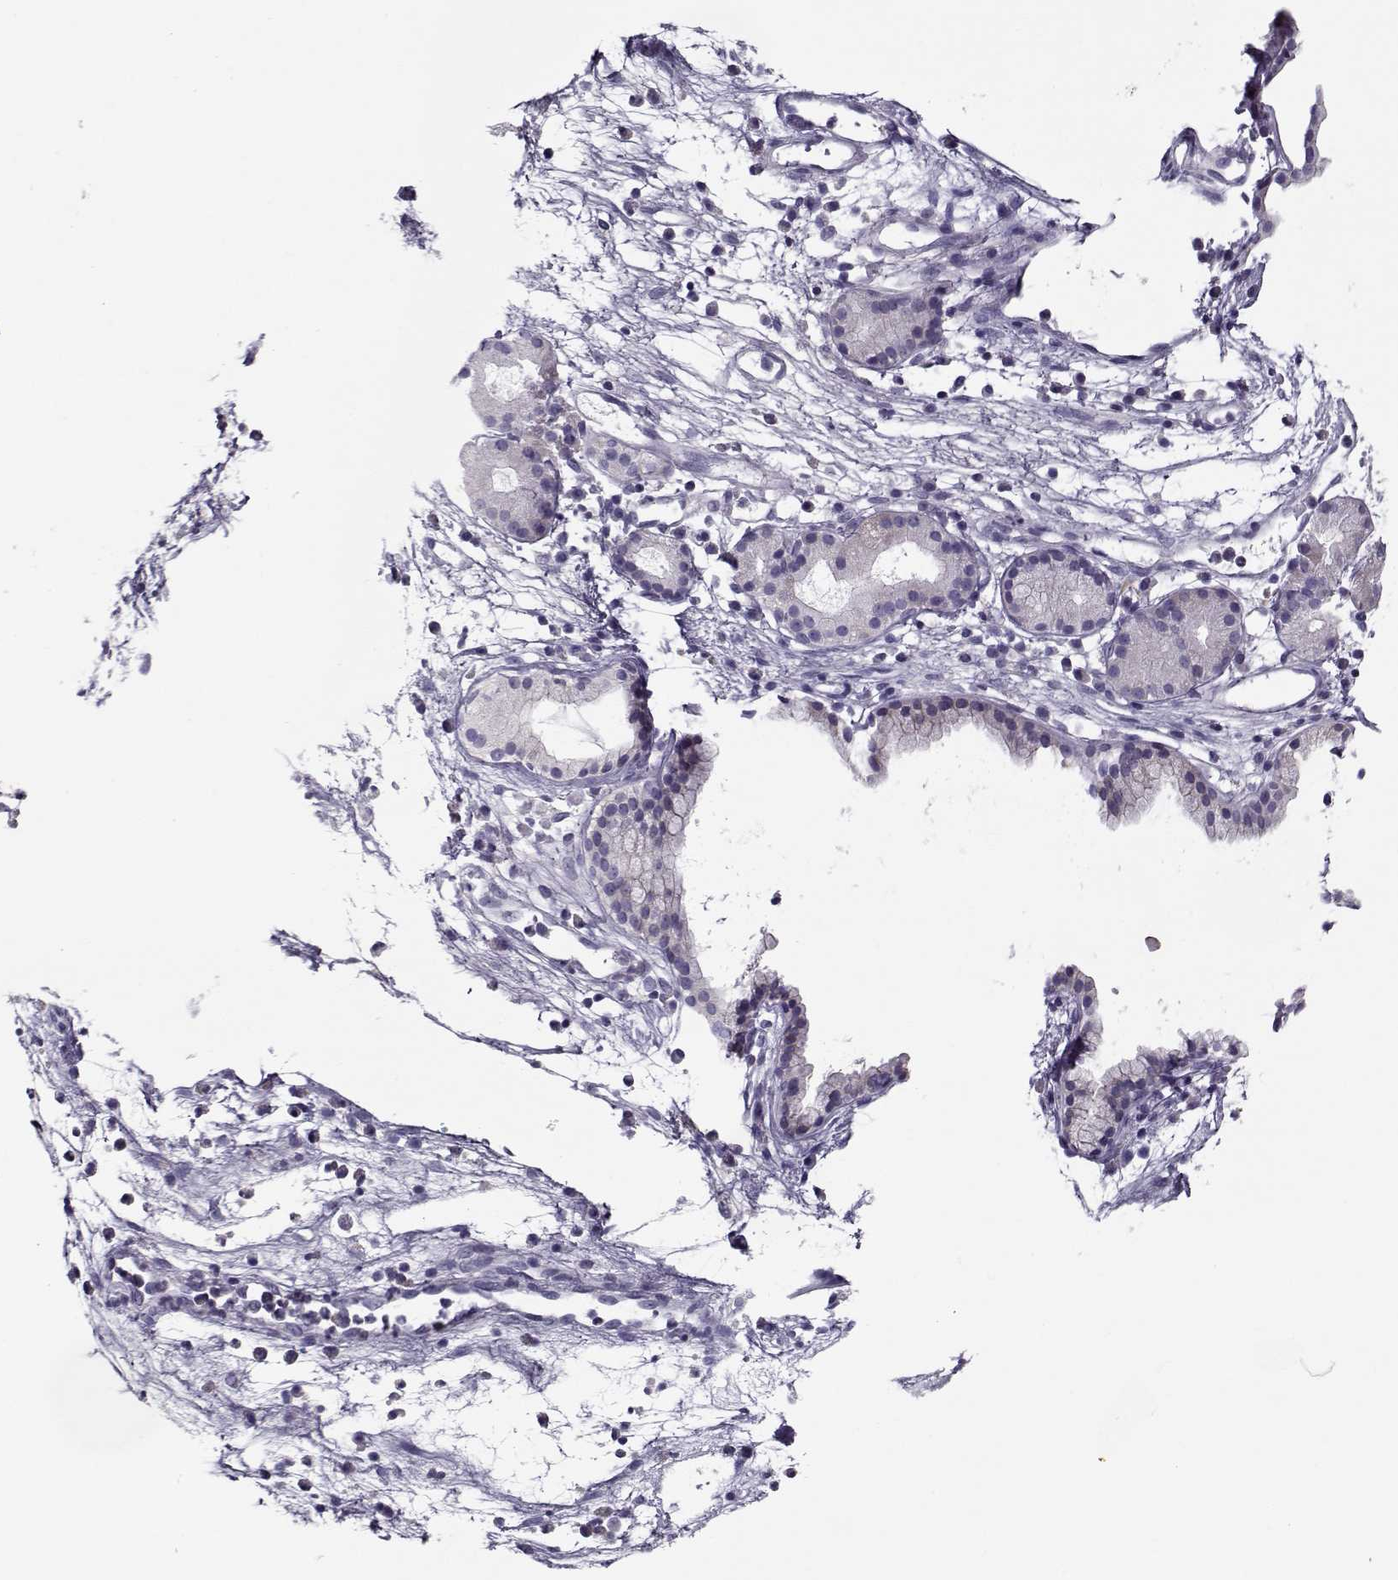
{"staining": {"intensity": "negative", "quantity": "none", "location": "none"}, "tissue": "nasopharynx", "cell_type": "Respiratory epithelial cells", "image_type": "normal", "snomed": [{"axis": "morphology", "description": "Normal tissue, NOS"}, {"axis": "topography", "description": "Nasopharynx"}], "caption": "Immunohistochemistry (IHC) photomicrograph of normal nasopharynx: nasopharynx stained with DAB (3,3'-diaminobenzidine) reveals no significant protein expression in respiratory epithelial cells.", "gene": "PP2D1", "patient": {"sex": "male", "age": 77}}